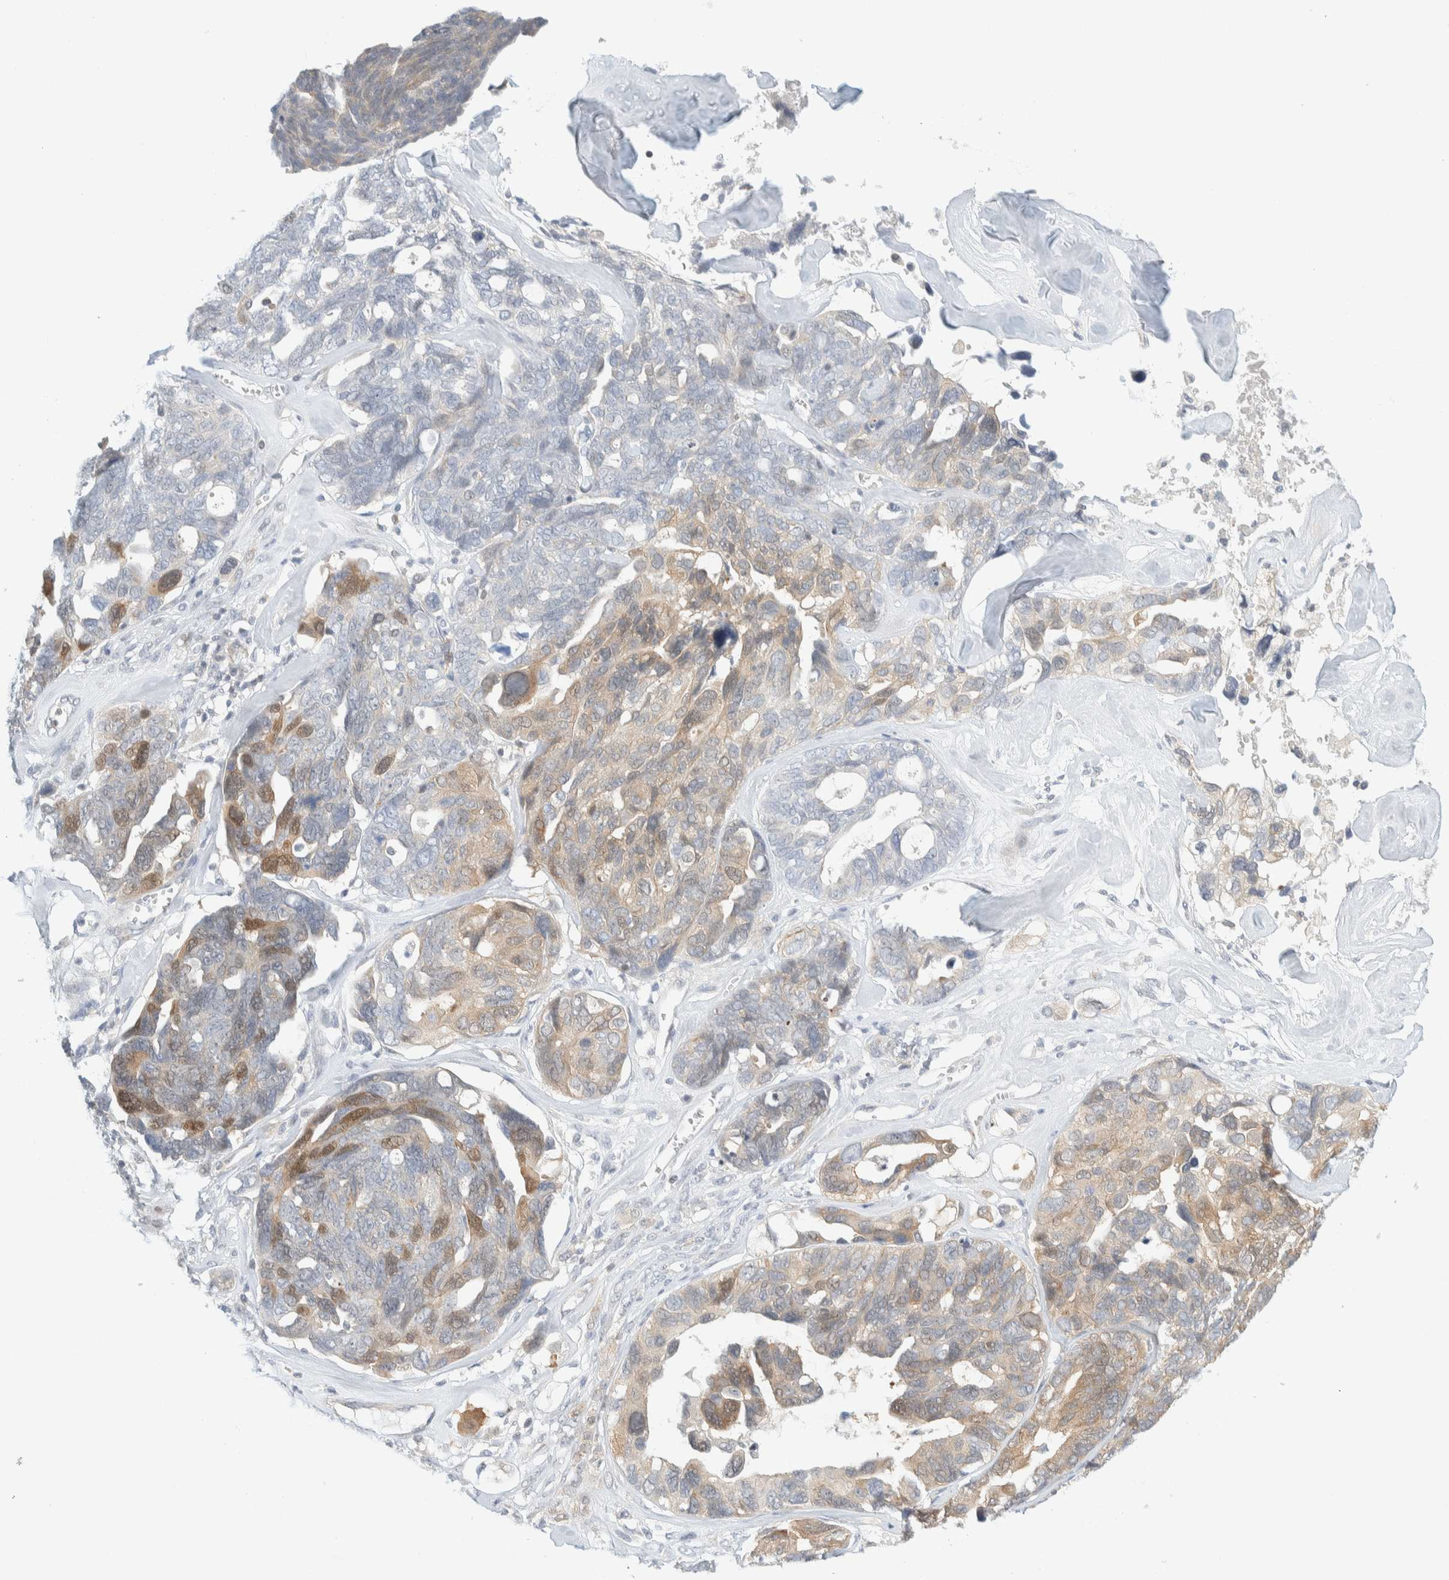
{"staining": {"intensity": "weak", "quantity": "25%-75%", "location": "cytoplasmic/membranous"}, "tissue": "ovarian cancer", "cell_type": "Tumor cells", "image_type": "cancer", "snomed": [{"axis": "morphology", "description": "Cystadenocarcinoma, serous, NOS"}, {"axis": "topography", "description": "Ovary"}], "caption": "Immunohistochemistry (IHC) (DAB) staining of human ovarian cancer (serous cystadenocarcinoma) reveals weak cytoplasmic/membranous protein expression in about 25%-75% of tumor cells.", "gene": "PCYT2", "patient": {"sex": "female", "age": 79}}